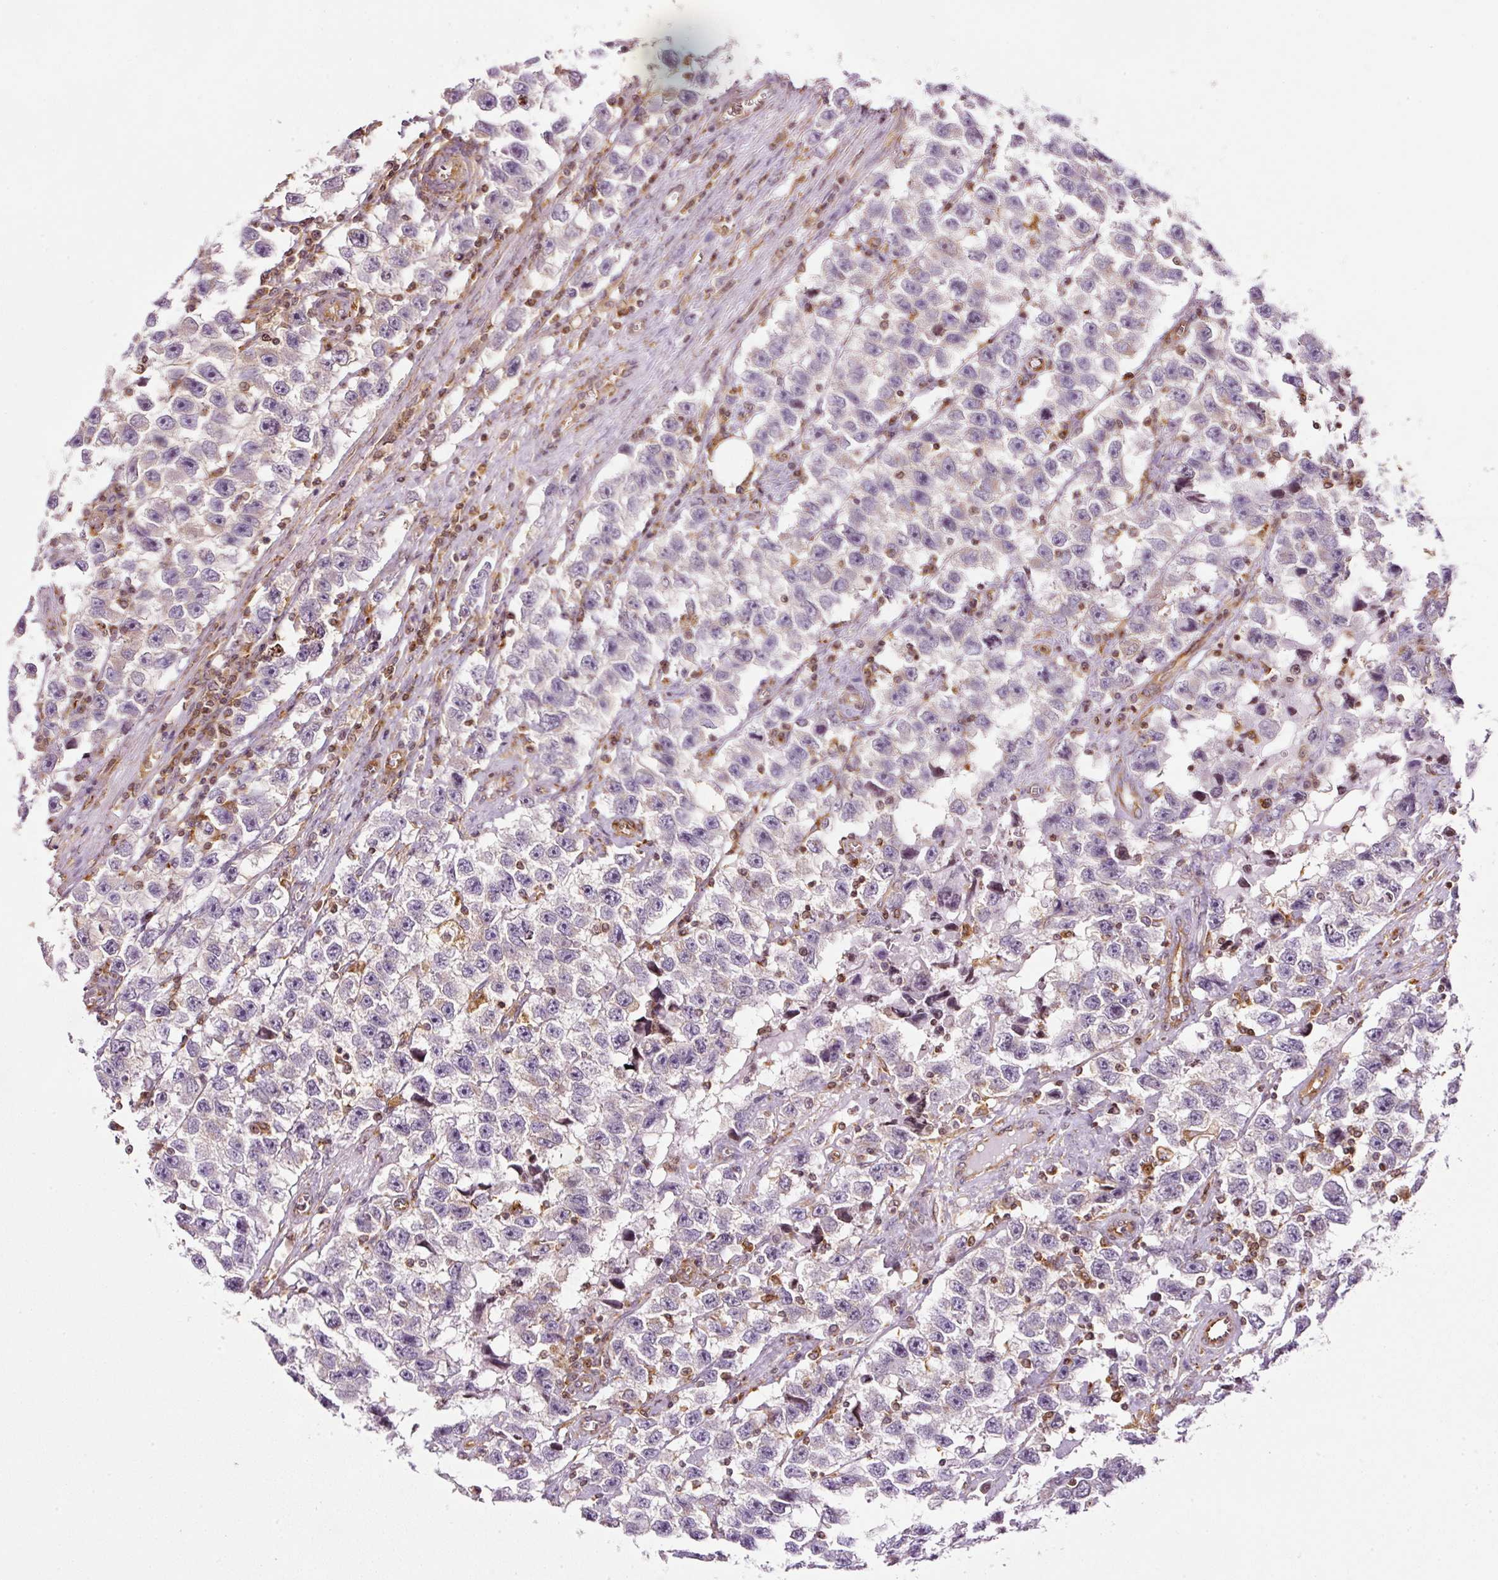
{"staining": {"intensity": "negative", "quantity": "none", "location": "none"}, "tissue": "testis cancer", "cell_type": "Tumor cells", "image_type": "cancer", "snomed": [{"axis": "morphology", "description": "Seminoma, NOS"}, {"axis": "topography", "description": "Testis"}], "caption": "There is no significant positivity in tumor cells of seminoma (testis).", "gene": "SCNM1", "patient": {"sex": "male", "age": 33}}